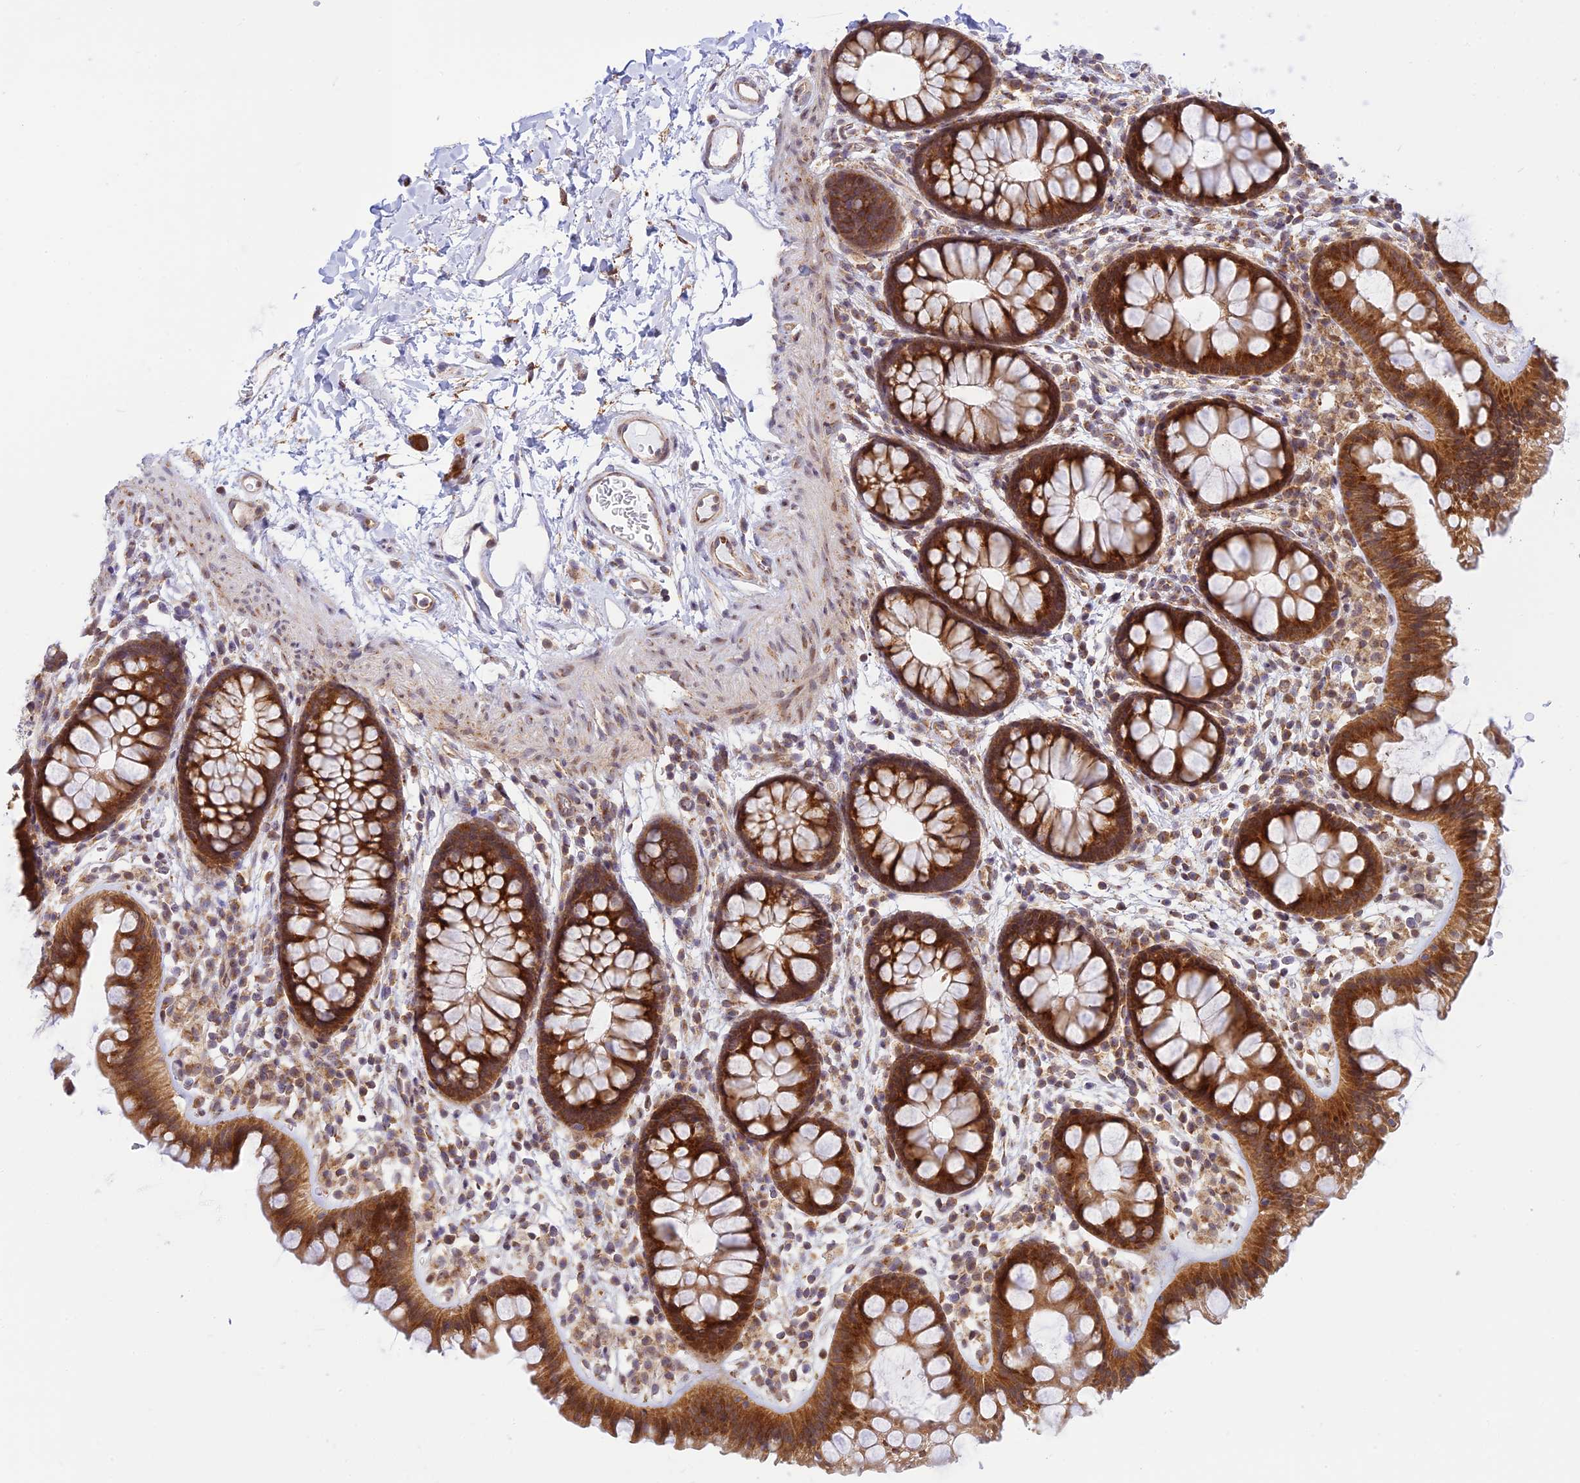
{"staining": {"intensity": "moderate", "quantity": ">75%", "location": "cytoplasmic/membranous"}, "tissue": "colon", "cell_type": "Endothelial cells", "image_type": "normal", "snomed": [{"axis": "morphology", "description": "Normal tissue, NOS"}, {"axis": "topography", "description": "Colon"}], "caption": "Immunohistochemistry photomicrograph of benign colon: colon stained using IHC reveals medium levels of moderate protein expression localized specifically in the cytoplasmic/membranous of endothelial cells, appearing as a cytoplasmic/membranous brown color.", "gene": "HOOK2", "patient": {"sex": "female", "age": 62}}